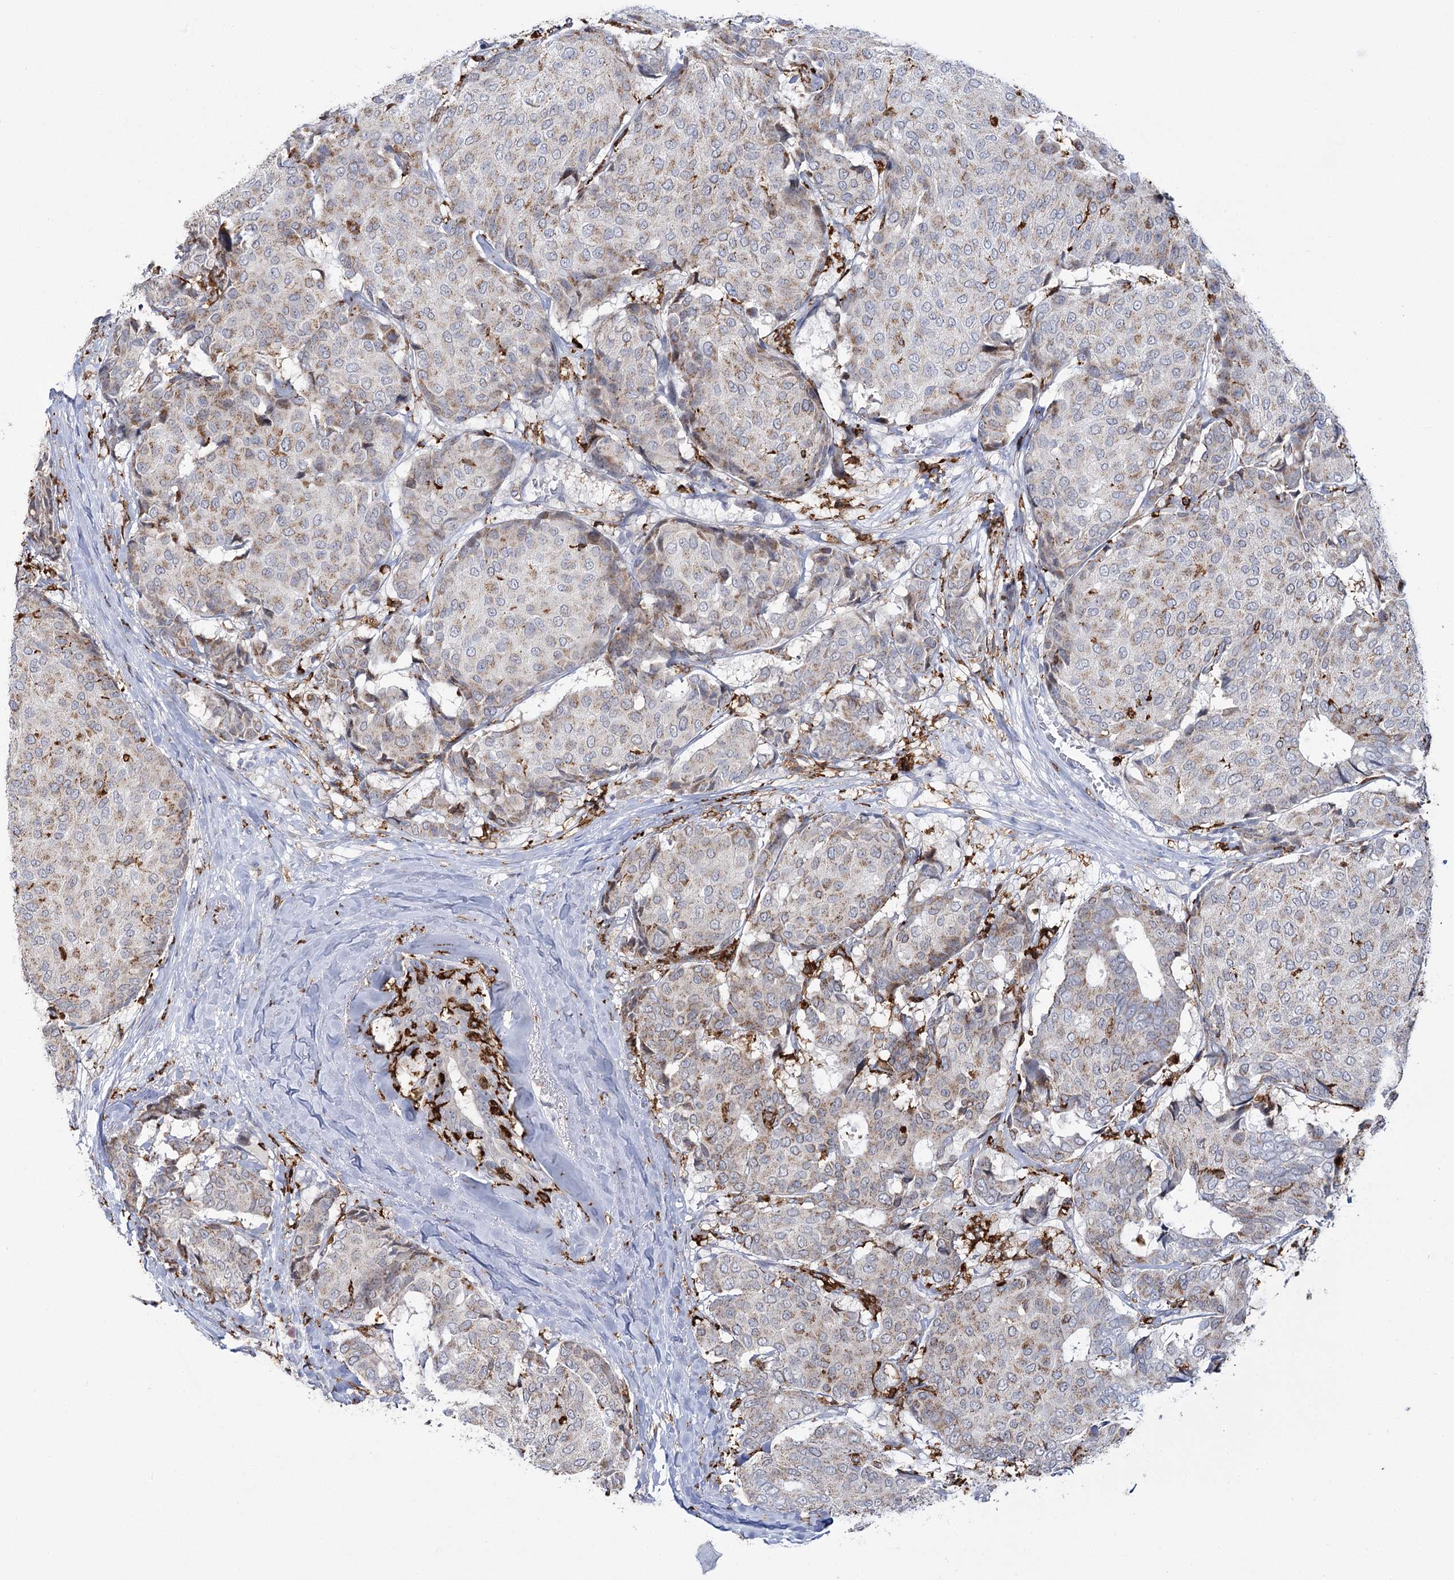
{"staining": {"intensity": "weak", "quantity": "25%-75%", "location": "cytoplasmic/membranous"}, "tissue": "breast cancer", "cell_type": "Tumor cells", "image_type": "cancer", "snomed": [{"axis": "morphology", "description": "Duct carcinoma"}, {"axis": "topography", "description": "Breast"}], "caption": "Protein staining reveals weak cytoplasmic/membranous positivity in approximately 25%-75% of tumor cells in breast cancer (invasive ductal carcinoma). (Stains: DAB (3,3'-diaminobenzidine) in brown, nuclei in blue, Microscopy: brightfield microscopy at high magnification).", "gene": "PIWIL4", "patient": {"sex": "female", "age": 75}}